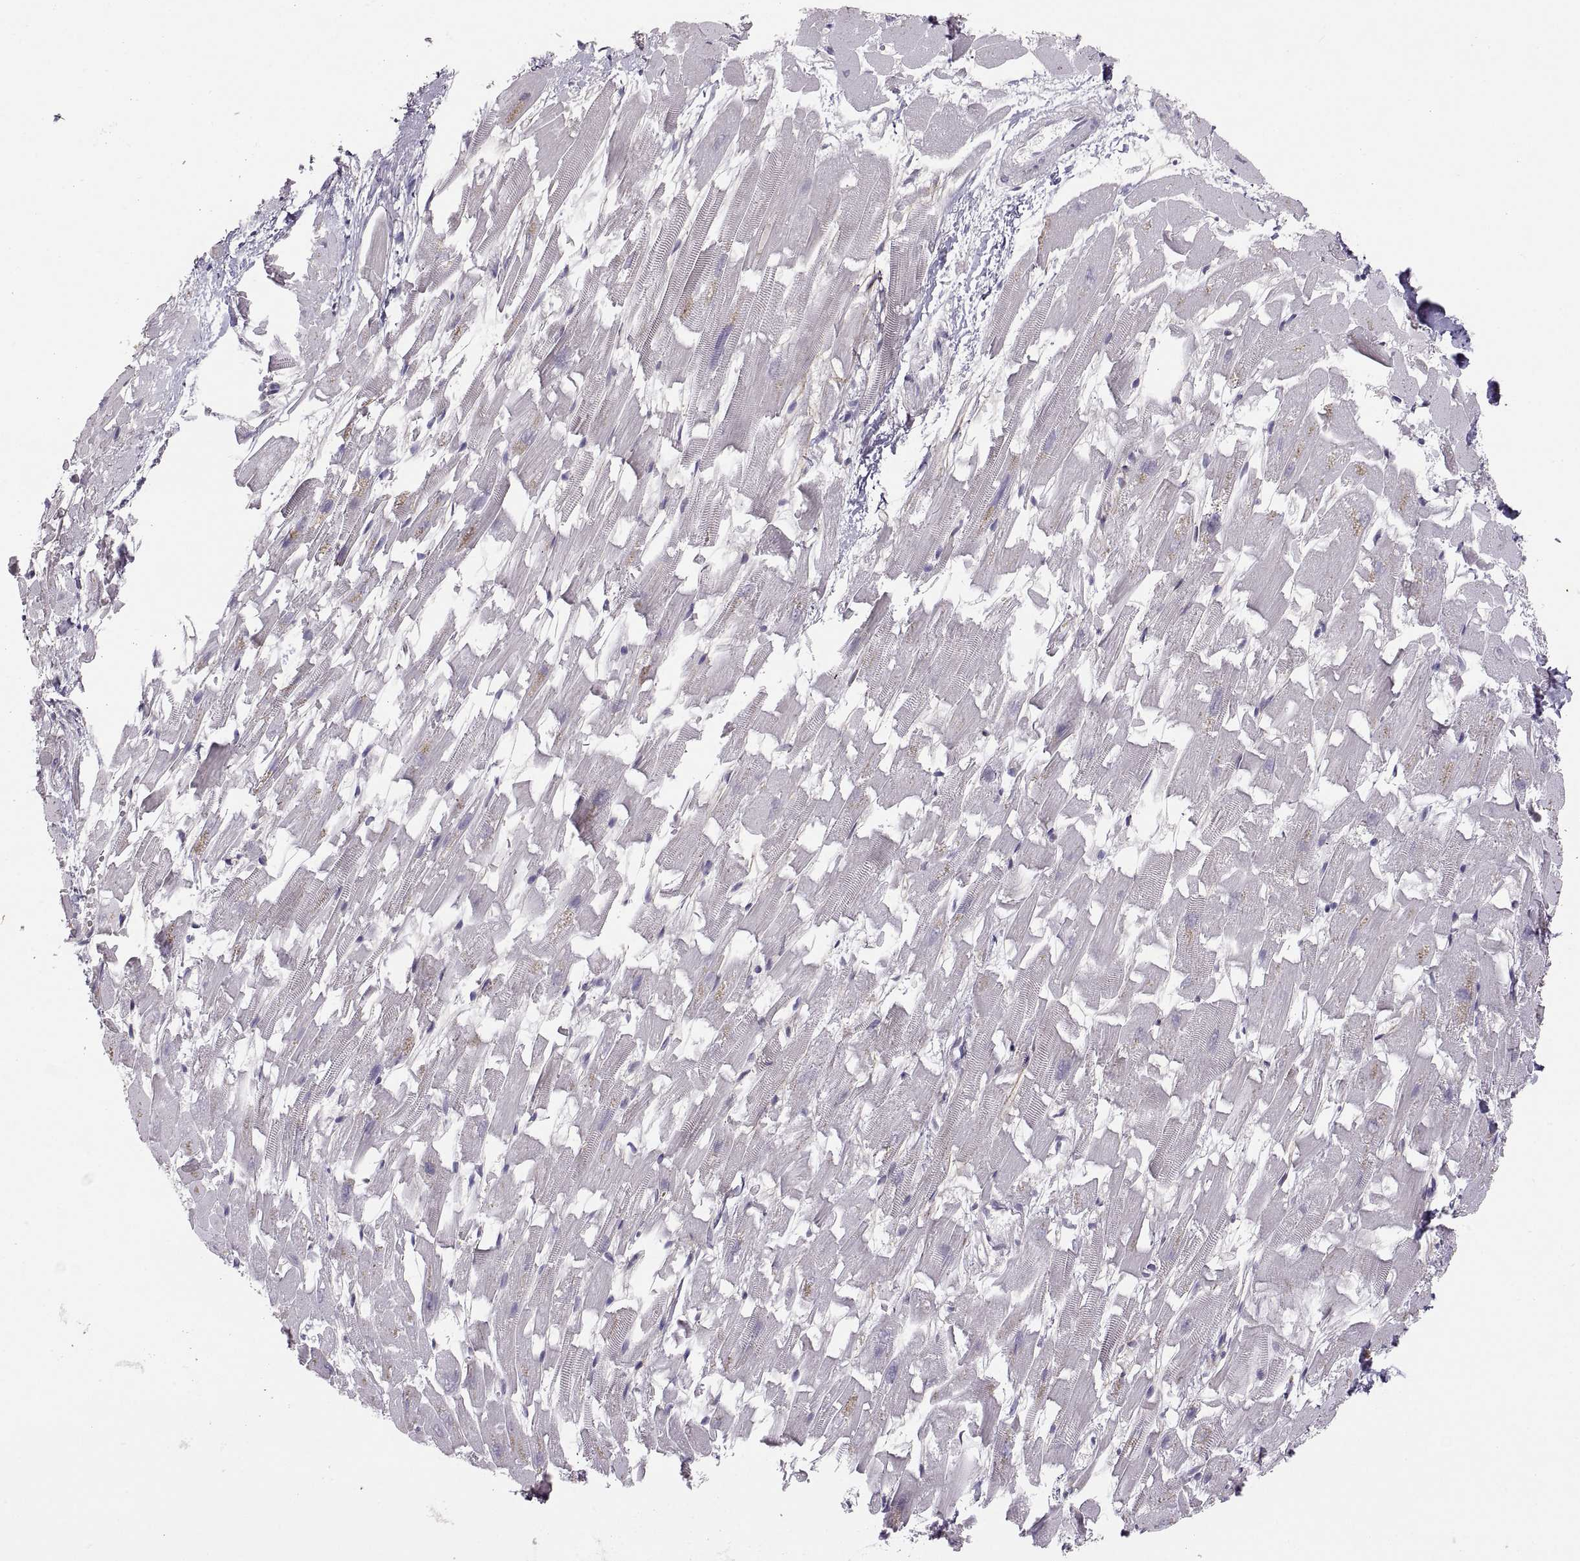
{"staining": {"intensity": "weak", "quantity": "<25%", "location": "nuclear"}, "tissue": "heart muscle", "cell_type": "Cardiomyocytes", "image_type": "normal", "snomed": [{"axis": "morphology", "description": "Normal tissue, NOS"}, {"axis": "topography", "description": "Heart"}], "caption": "IHC photomicrograph of benign heart muscle: heart muscle stained with DAB (3,3'-diaminobenzidine) displays no significant protein expression in cardiomyocytes. (Stains: DAB immunohistochemistry with hematoxylin counter stain, Microscopy: brightfield microscopy at high magnification).", "gene": "SNAI1", "patient": {"sex": "female", "age": 64}}